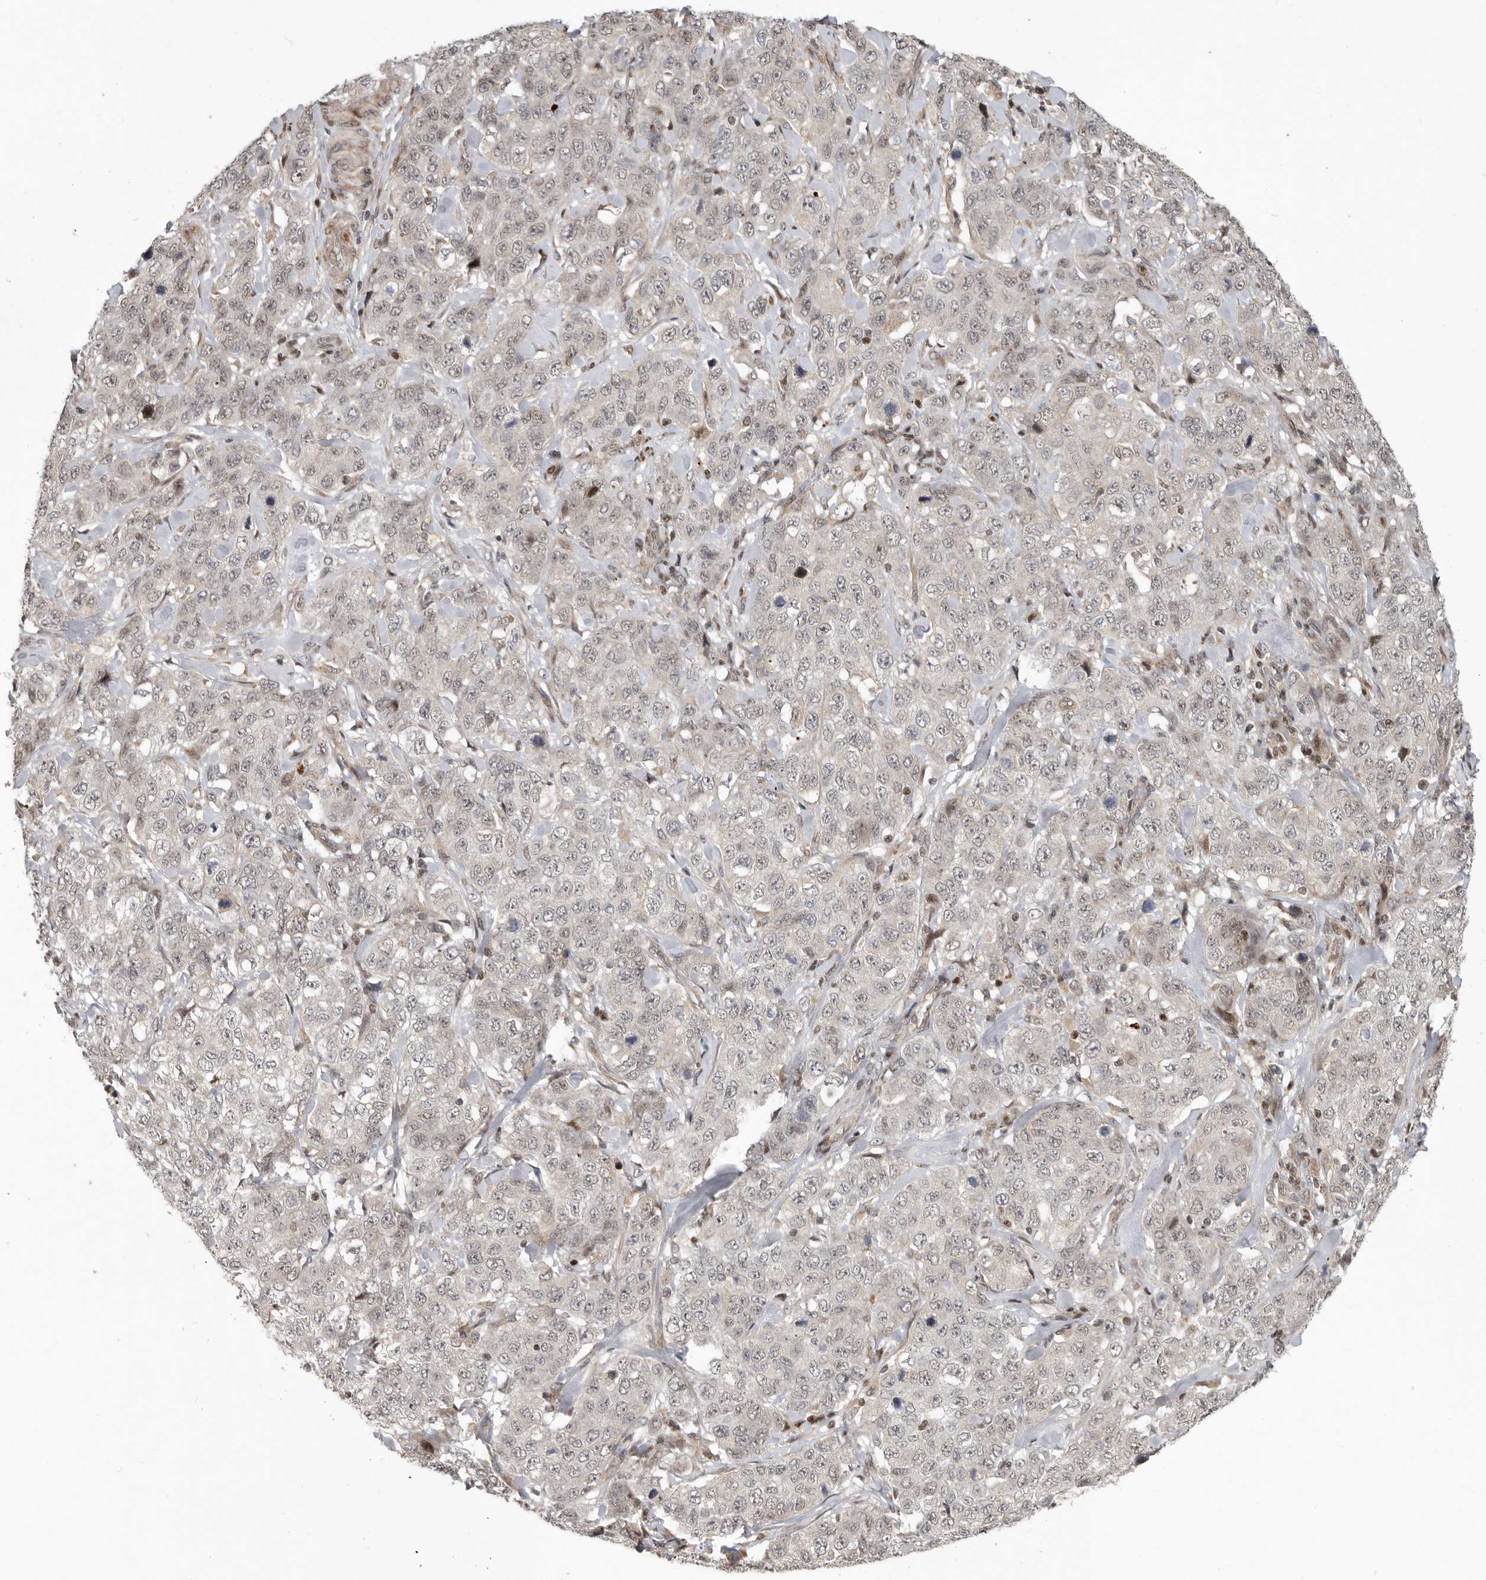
{"staining": {"intensity": "negative", "quantity": "none", "location": "none"}, "tissue": "stomach cancer", "cell_type": "Tumor cells", "image_type": "cancer", "snomed": [{"axis": "morphology", "description": "Adenocarcinoma, NOS"}, {"axis": "topography", "description": "Stomach"}], "caption": "High magnification brightfield microscopy of stomach cancer (adenocarcinoma) stained with DAB (brown) and counterstained with hematoxylin (blue): tumor cells show no significant expression. The staining was performed using DAB (3,3'-diaminobenzidine) to visualize the protein expression in brown, while the nuclei were stained in blue with hematoxylin (Magnification: 20x).", "gene": "RABIF", "patient": {"sex": "male", "age": 48}}